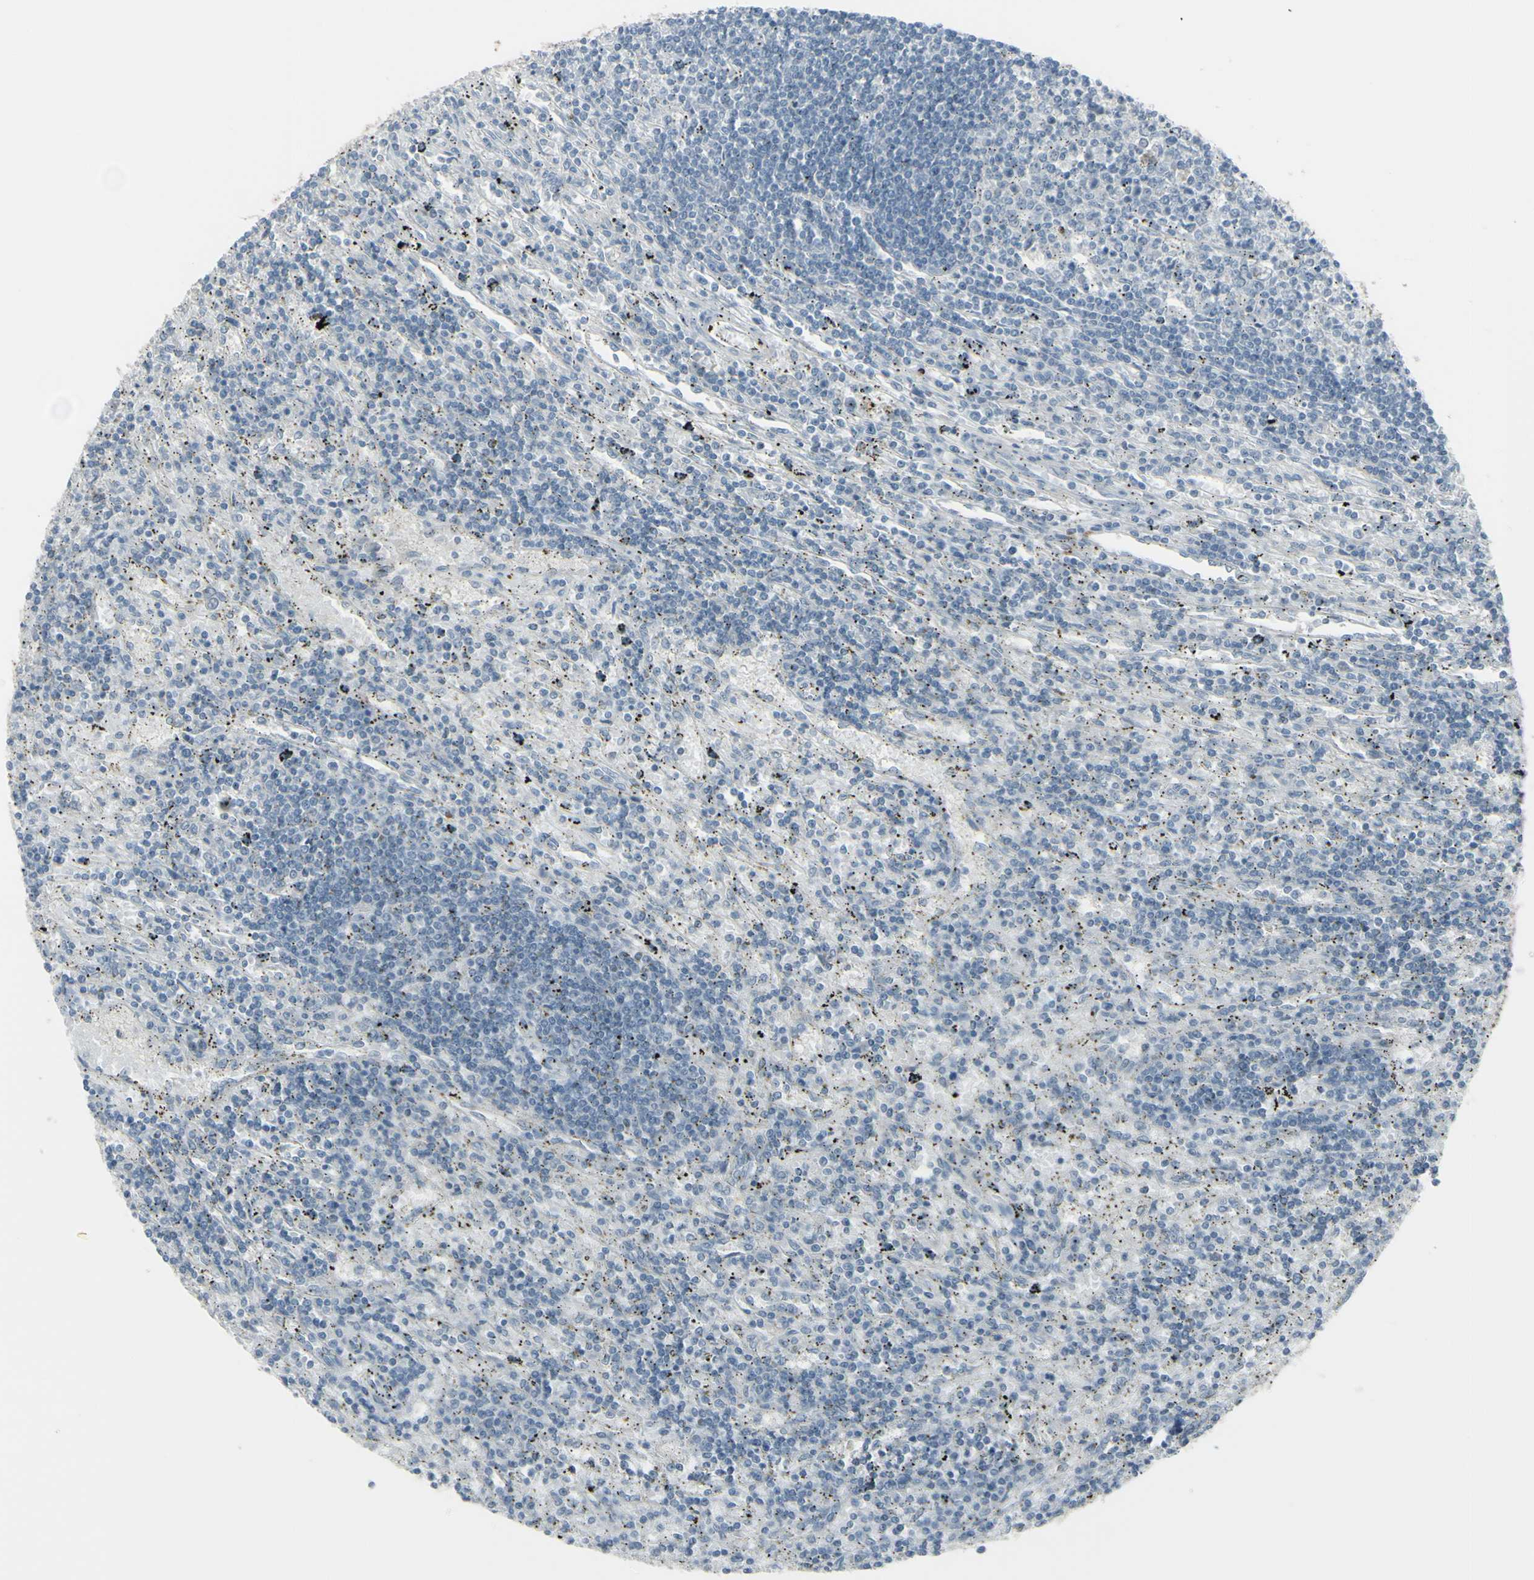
{"staining": {"intensity": "negative", "quantity": "none", "location": "none"}, "tissue": "lymphoma", "cell_type": "Tumor cells", "image_type": "cancer", "snomed": [{"axis": "morphology", "description": "Malignant lymphoma, non-Hodgkin's type, Low grade"}, {"axis": "topography", "description": "Spleen"}], "caption": "Tumor cells show no significant protein staining in lymphoma.", "gene": "RAB3A", "patient": {"sex": "male", "age": 76}}